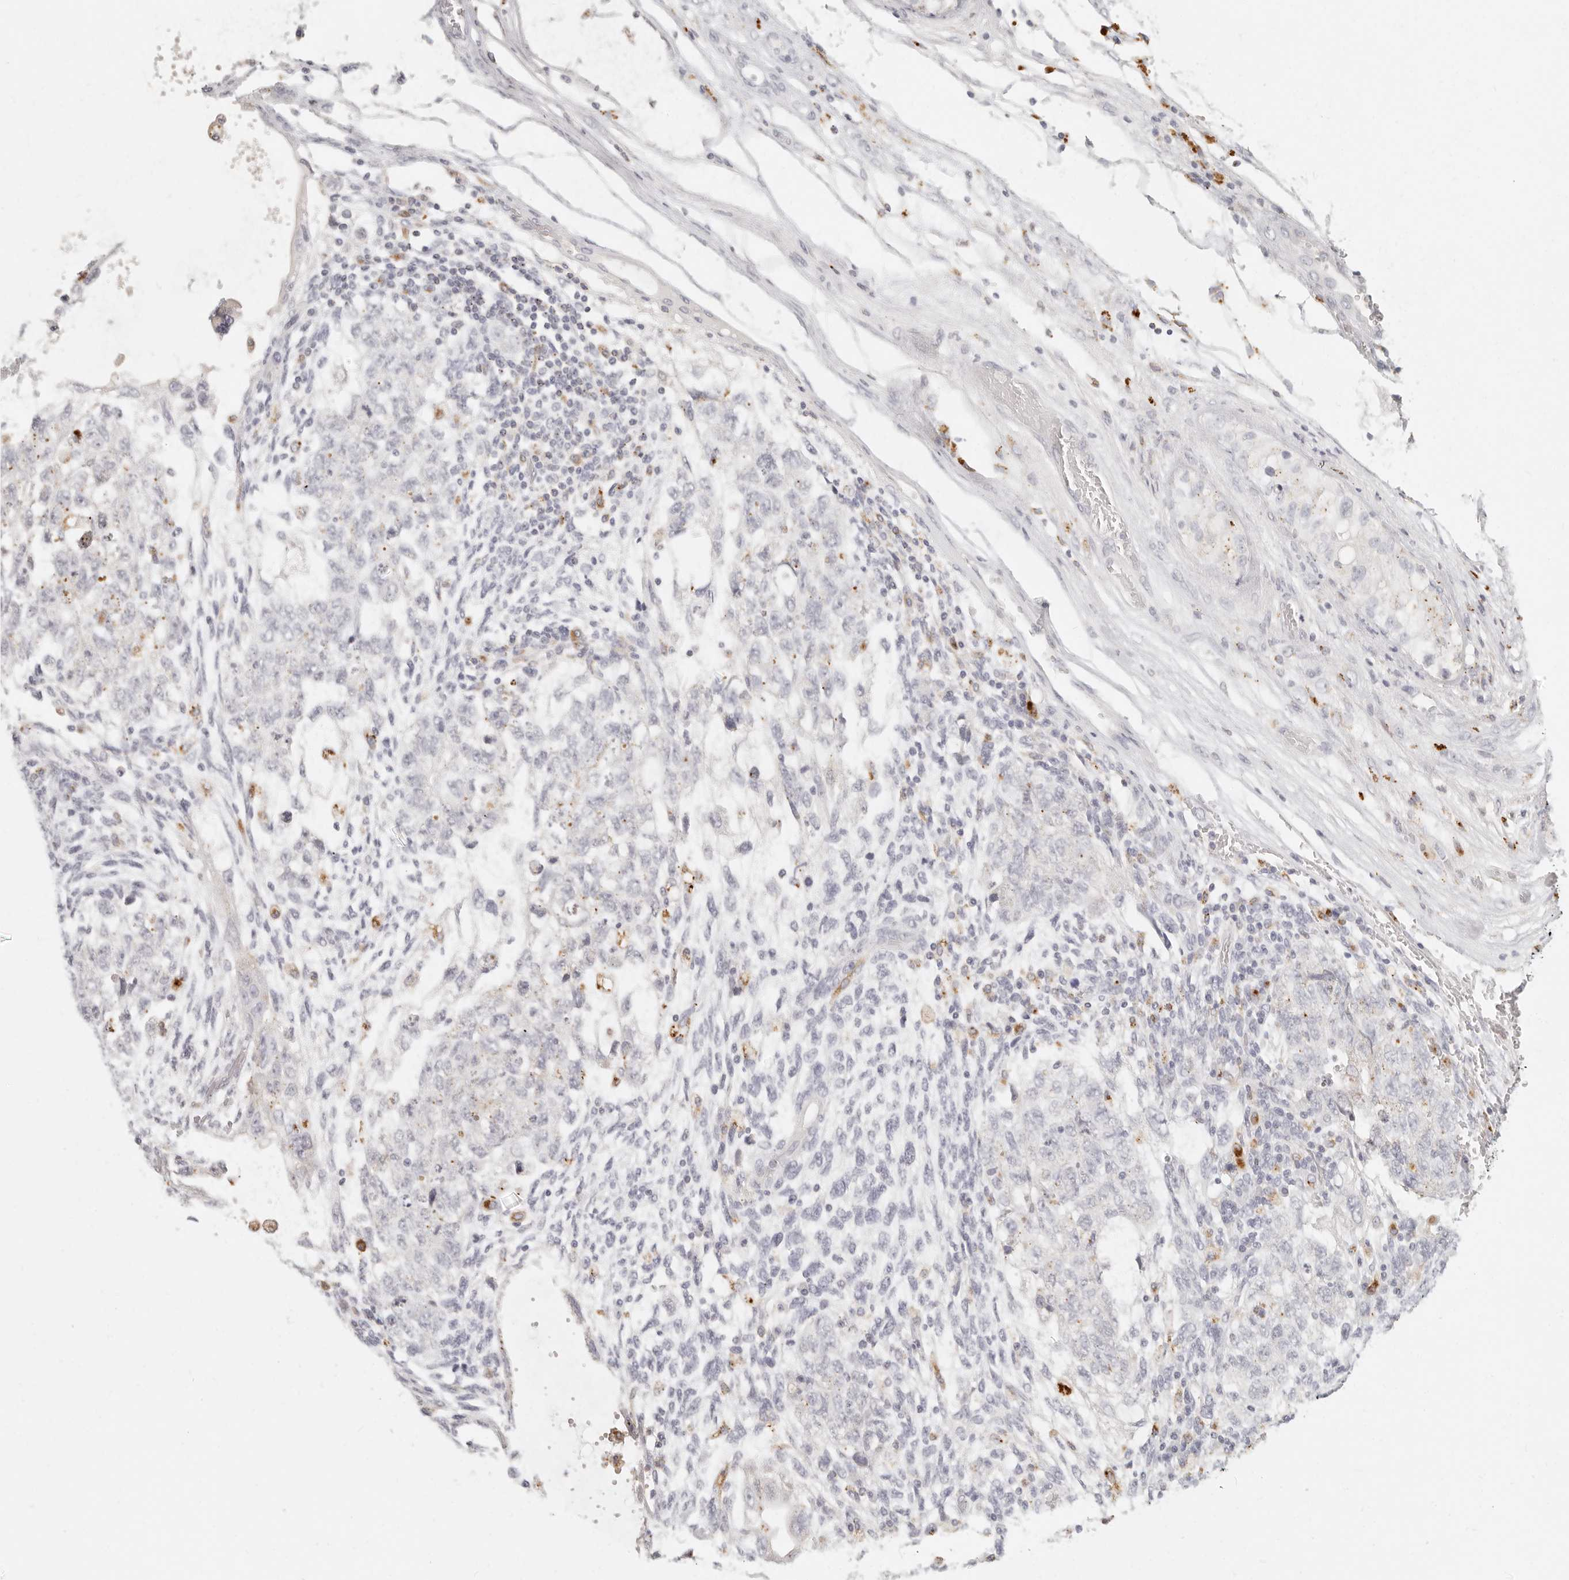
{"staining": {"intensity": "negative", "quantity": "none", "location": "none"}, "tissue": "testis cancer", "cell_type": "Tumor cells", "image_type": "cancer", "snomed": [{"axis": "morphology", "description": "Normal tissue, NOS"}, {"axis": "morphology", "description": "Carcinoma, Embryonal, NOS"}, {"axis": "topography", "description": "Testis"}], "caption": "This is an IHC photomicrograph of human testis cancer. There is no positivity in tumor cells.", "gene": "RNASET2", "patient": {"sex": "male", "age": 36}}